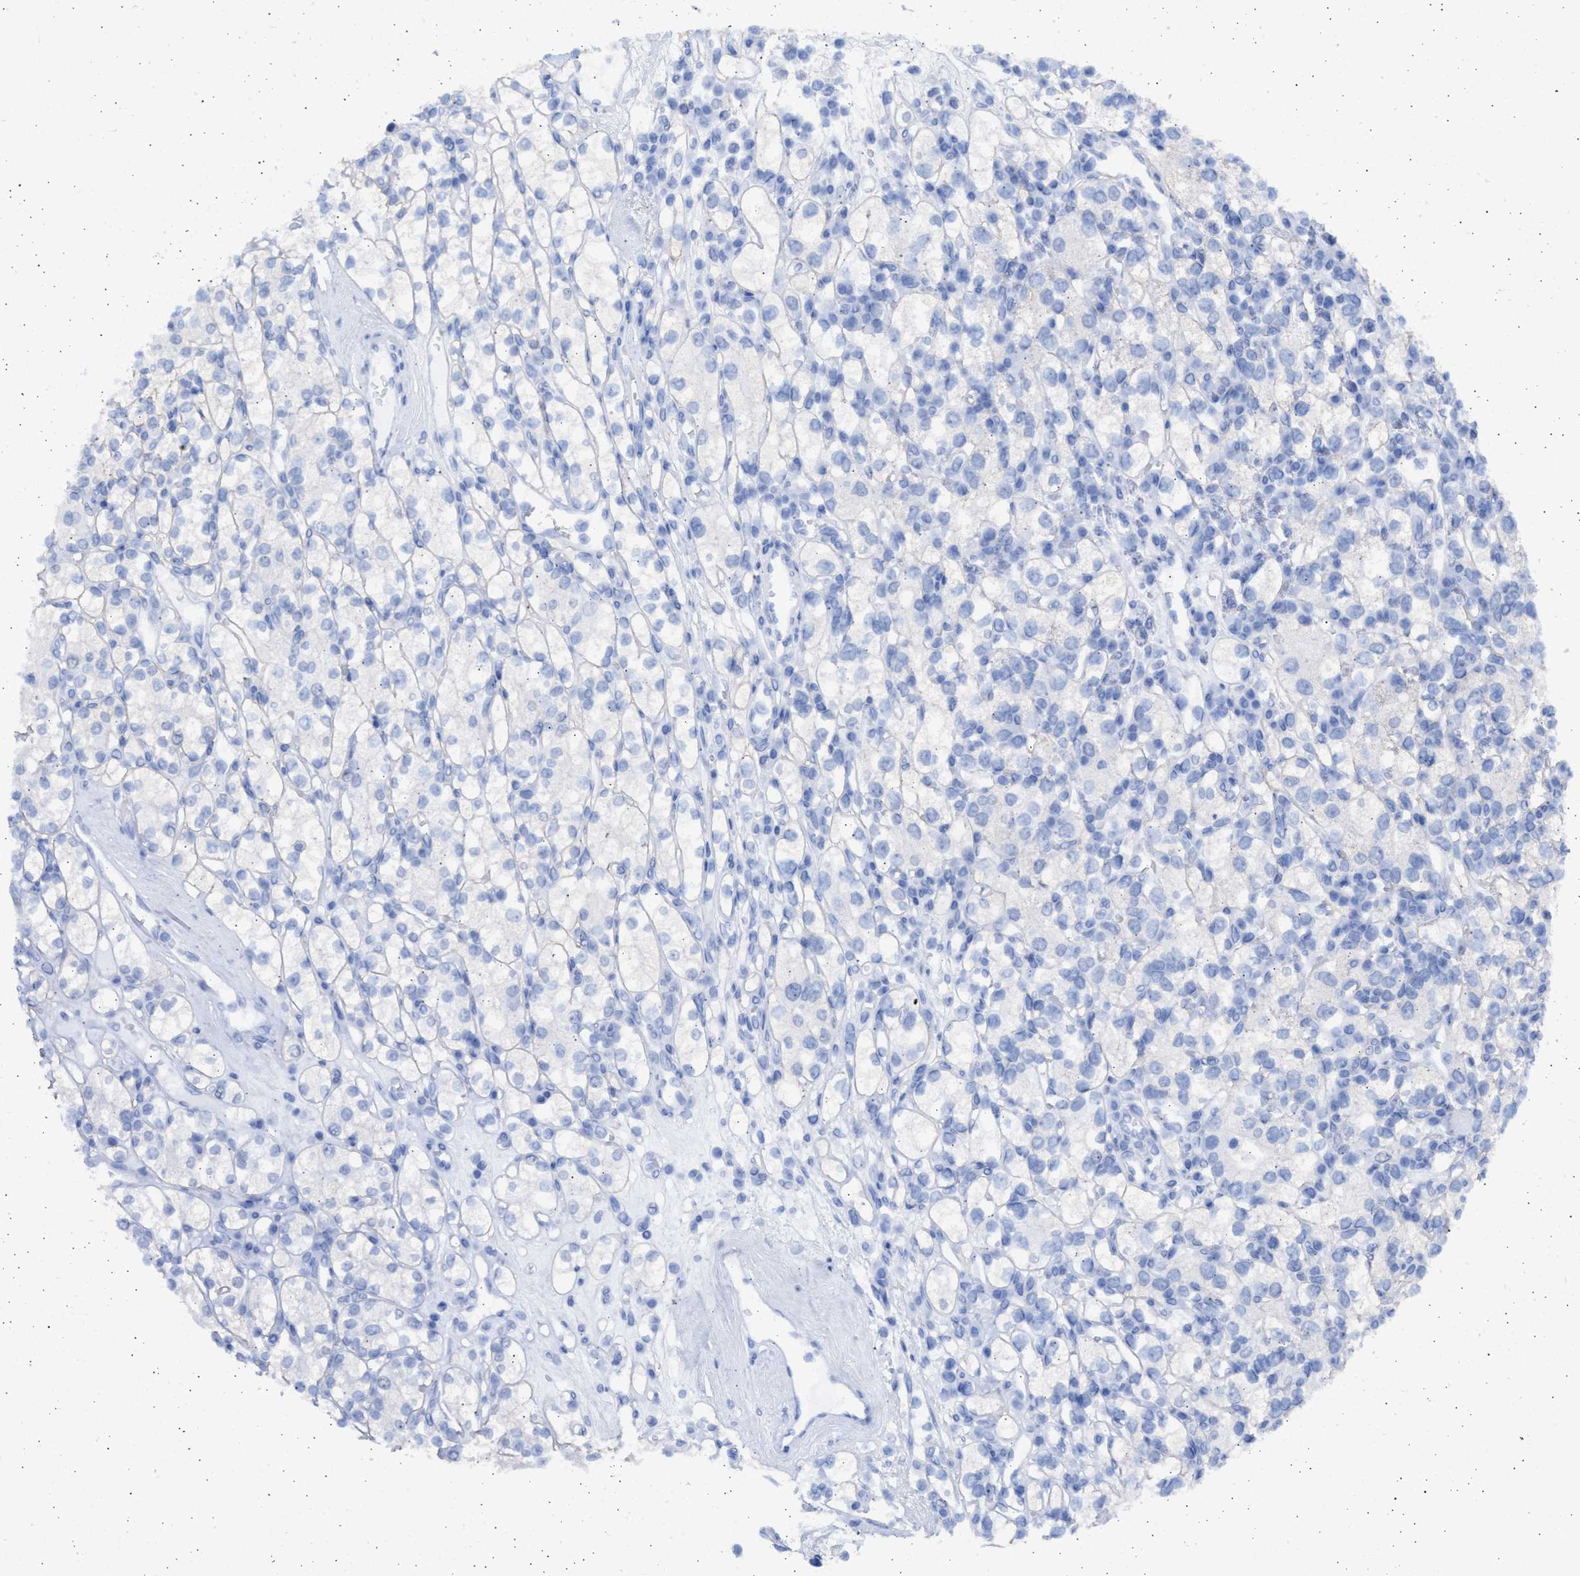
{"staining": {"intensity": "negative", "quantity": "none", "location": "none"}, "tissue": "renal cancer", "cell_type": "Tumor cells", "image_type": "cancer", "snomed": [{"axis": "morphology", "description": "Adenocarcinoma, NOS"}, {"axis": "topography", "description": "Kidney"}], "caption": "IHC histopathology image of human renal adenocarcinoma stained for a protein (brown), which shows no staining in tumor cells. The staining is performed using DAB brown chromogen with nuclei counter-stained in using hematoxylin.", "gene": "ALDOC", "patient": {"sex": "male", "age": 77}}